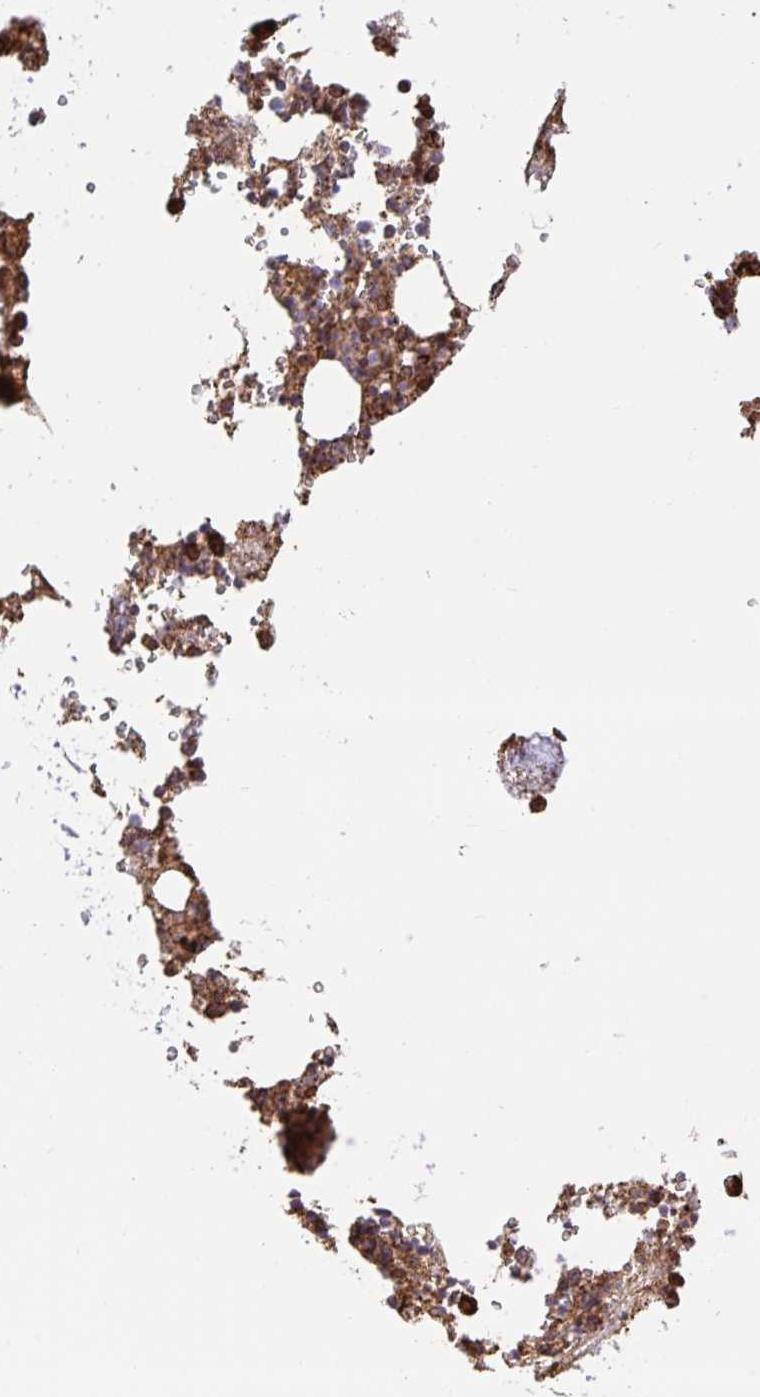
{"staining": {"intensity": "strong", "quantity": "25%-75%", "location": "cytoplasmic/membranous"}, "tissue": "bone marrow", "cell_type": "Hematopoietic cells", "image_type": "normal", "snomed": [{"axis": "morphology", "description": "Normal tissue, NOS"}, {"axis": "topography", "description": "Bone marrow"}], "caption": "Immunohistochemical staining of normal human bone marrow reveals high levels of strong cytoplasmic/membranous staining in approximately 25%-75% of hematopoietic cells. The protein is stained brown, and the nuclei are stained in blue (DAB (3,3'-diaminobenzidine) IHC with brightfield microscopy, high magnification).", "gene": "CLGN", "patient": {"sex": "male", "age": 54}}